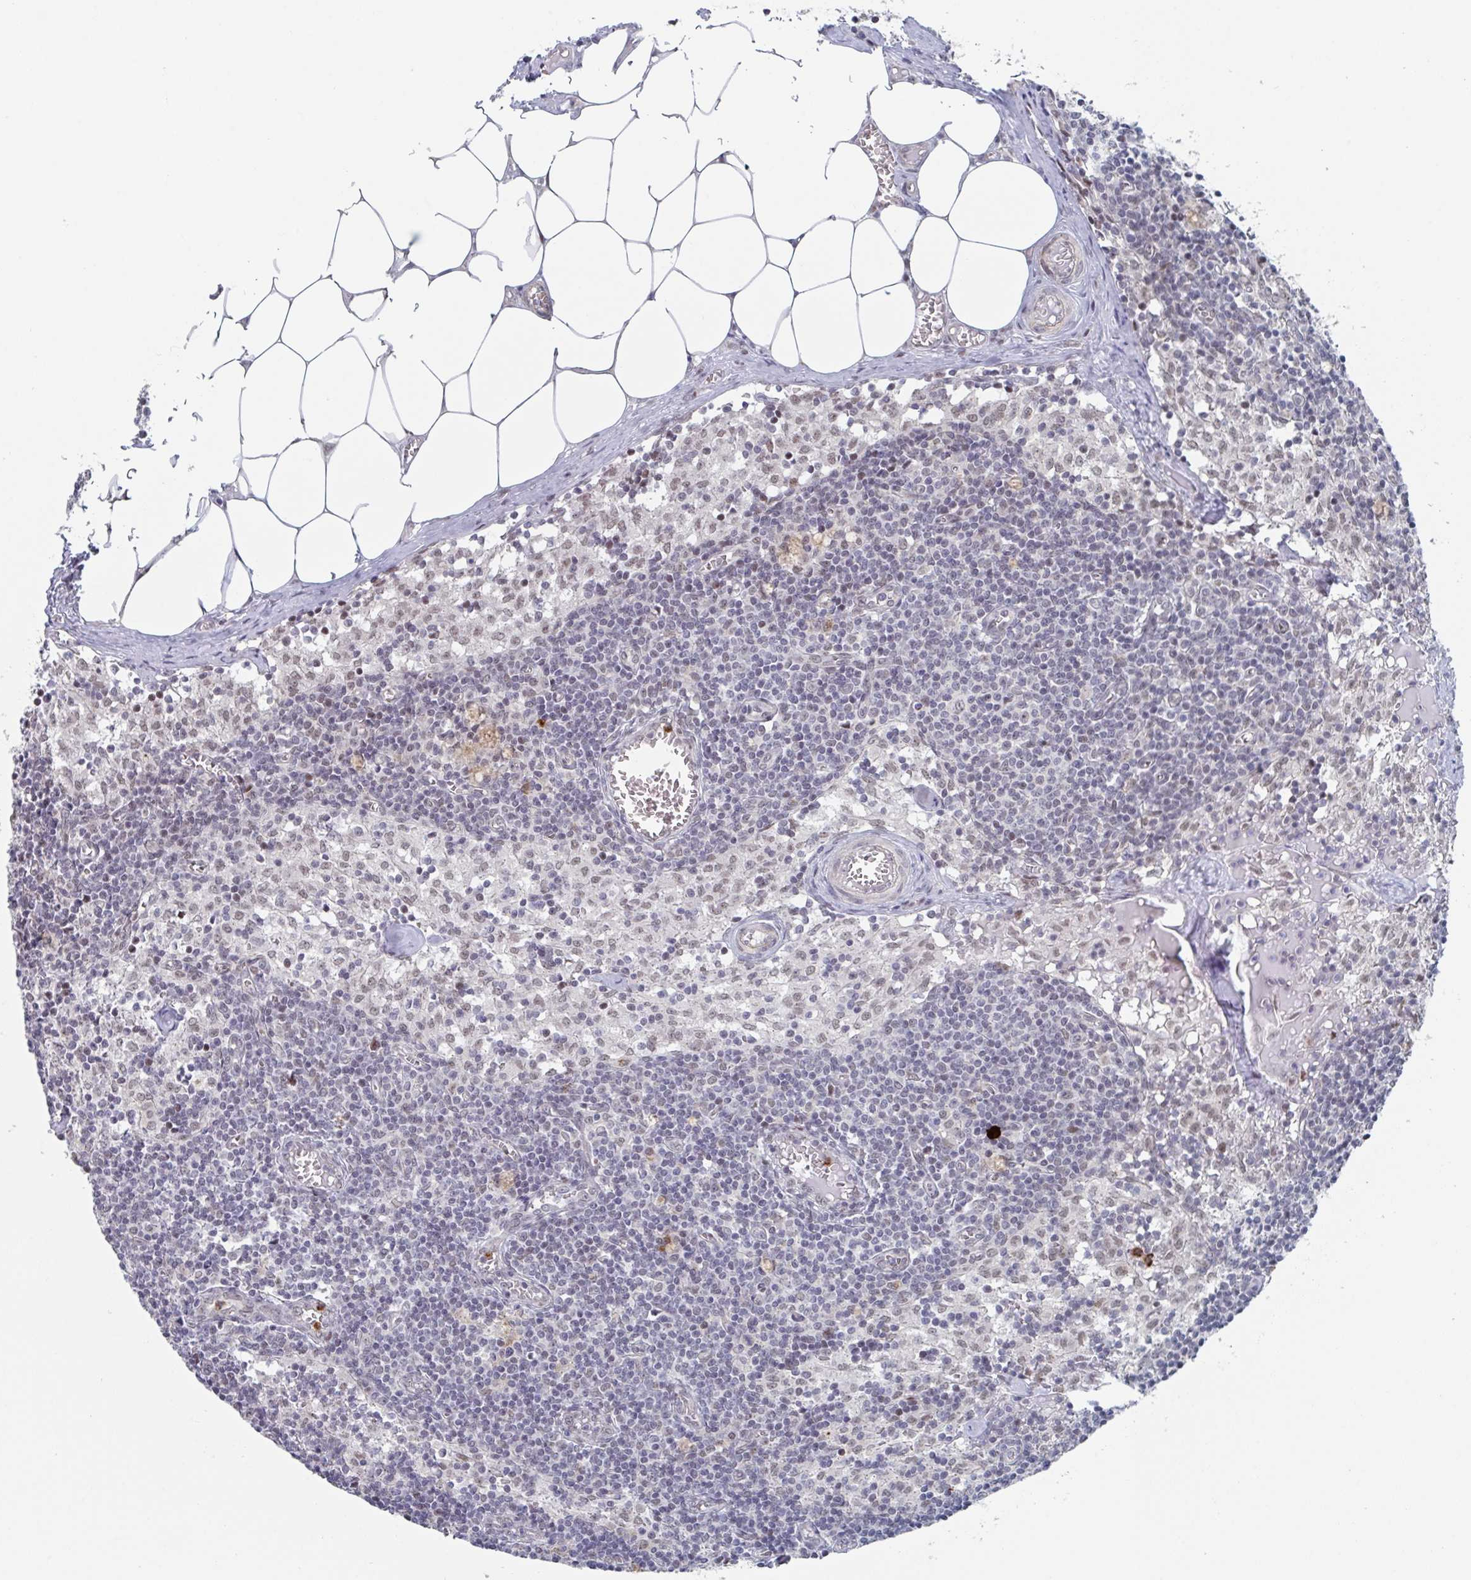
{"staining": {"intensity": "moderate", "quantity": "<25%", "location": "nuclear"}, "tissue": "lymph node", "cell_type": "Germinal center cells", "image_type": "normal", "snomed": [{"axis": "morphology", "description": "Normal tissue, NOS"}, {"axis": "topography", "description": "Lymph node"}], "caption": "Lymph node stained with DAB immunohistochemistry (IHC) reveals low levels of moderate nuclear positivity in approximately <25% of germinal center cells.", "gene": "RNF212", "patient": {"sex": "female", "age": 31}}